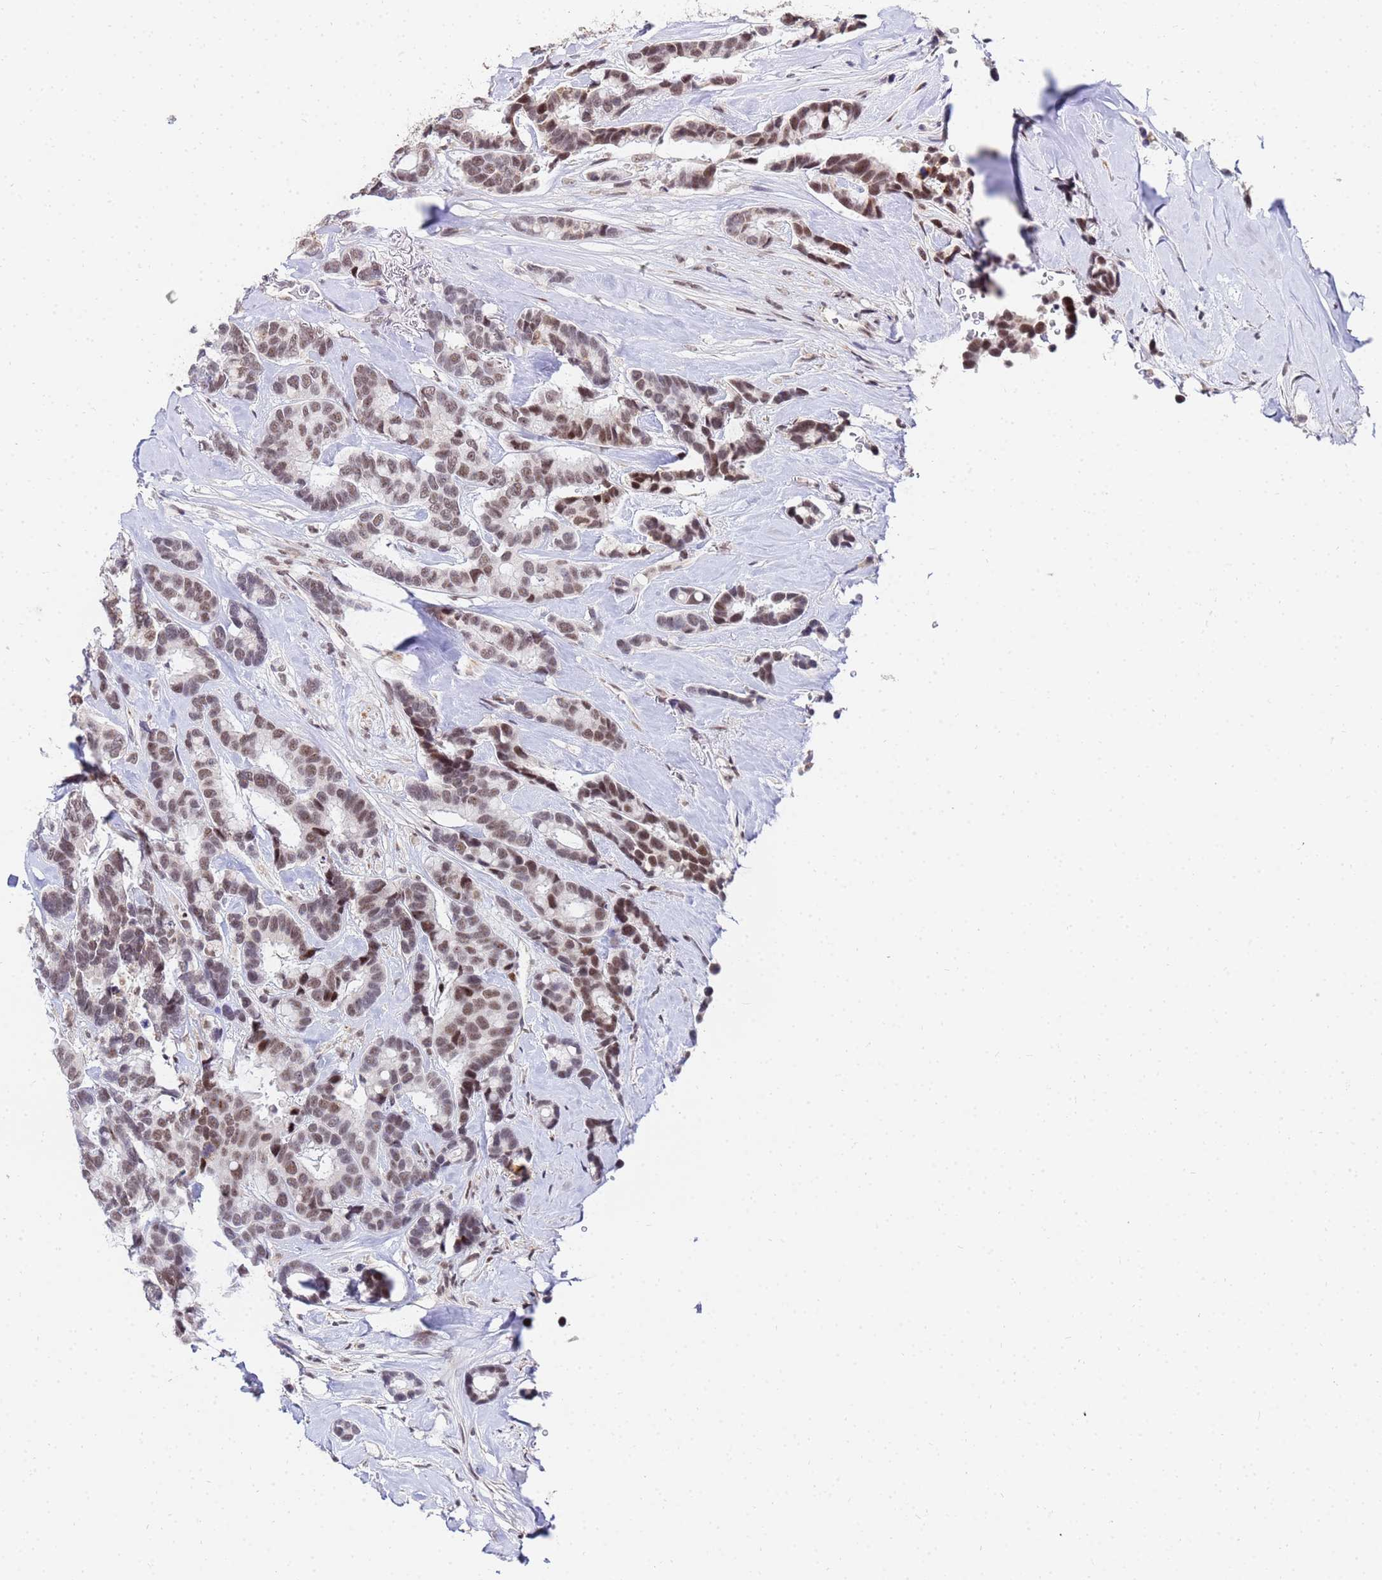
{"staining": {"intensity": "moderate", "quantity": "25%-75%", "location": "nuclear"}, "tissue": "breast cancer", "cell_type": "Tumor cells", "image_type": "cancer", "snomed": [{"axis": "morphology", "description": "Duct carcinoma"}, {"axis": "topography", "description": "Breast"}], "caption": "Tumor cells reveal moderate nuclear expression in approximately 25%-75% of cells in breast cancer. The staining was performed using DAB (3,3'-diaminobenzidine) to visualize the protein expression in brown, while the nuclei were stained in blue with hematoxylin (Magnification: 20x).", "gene": "CKMT1A", "patient": {"sex": "female", "age": 87}}